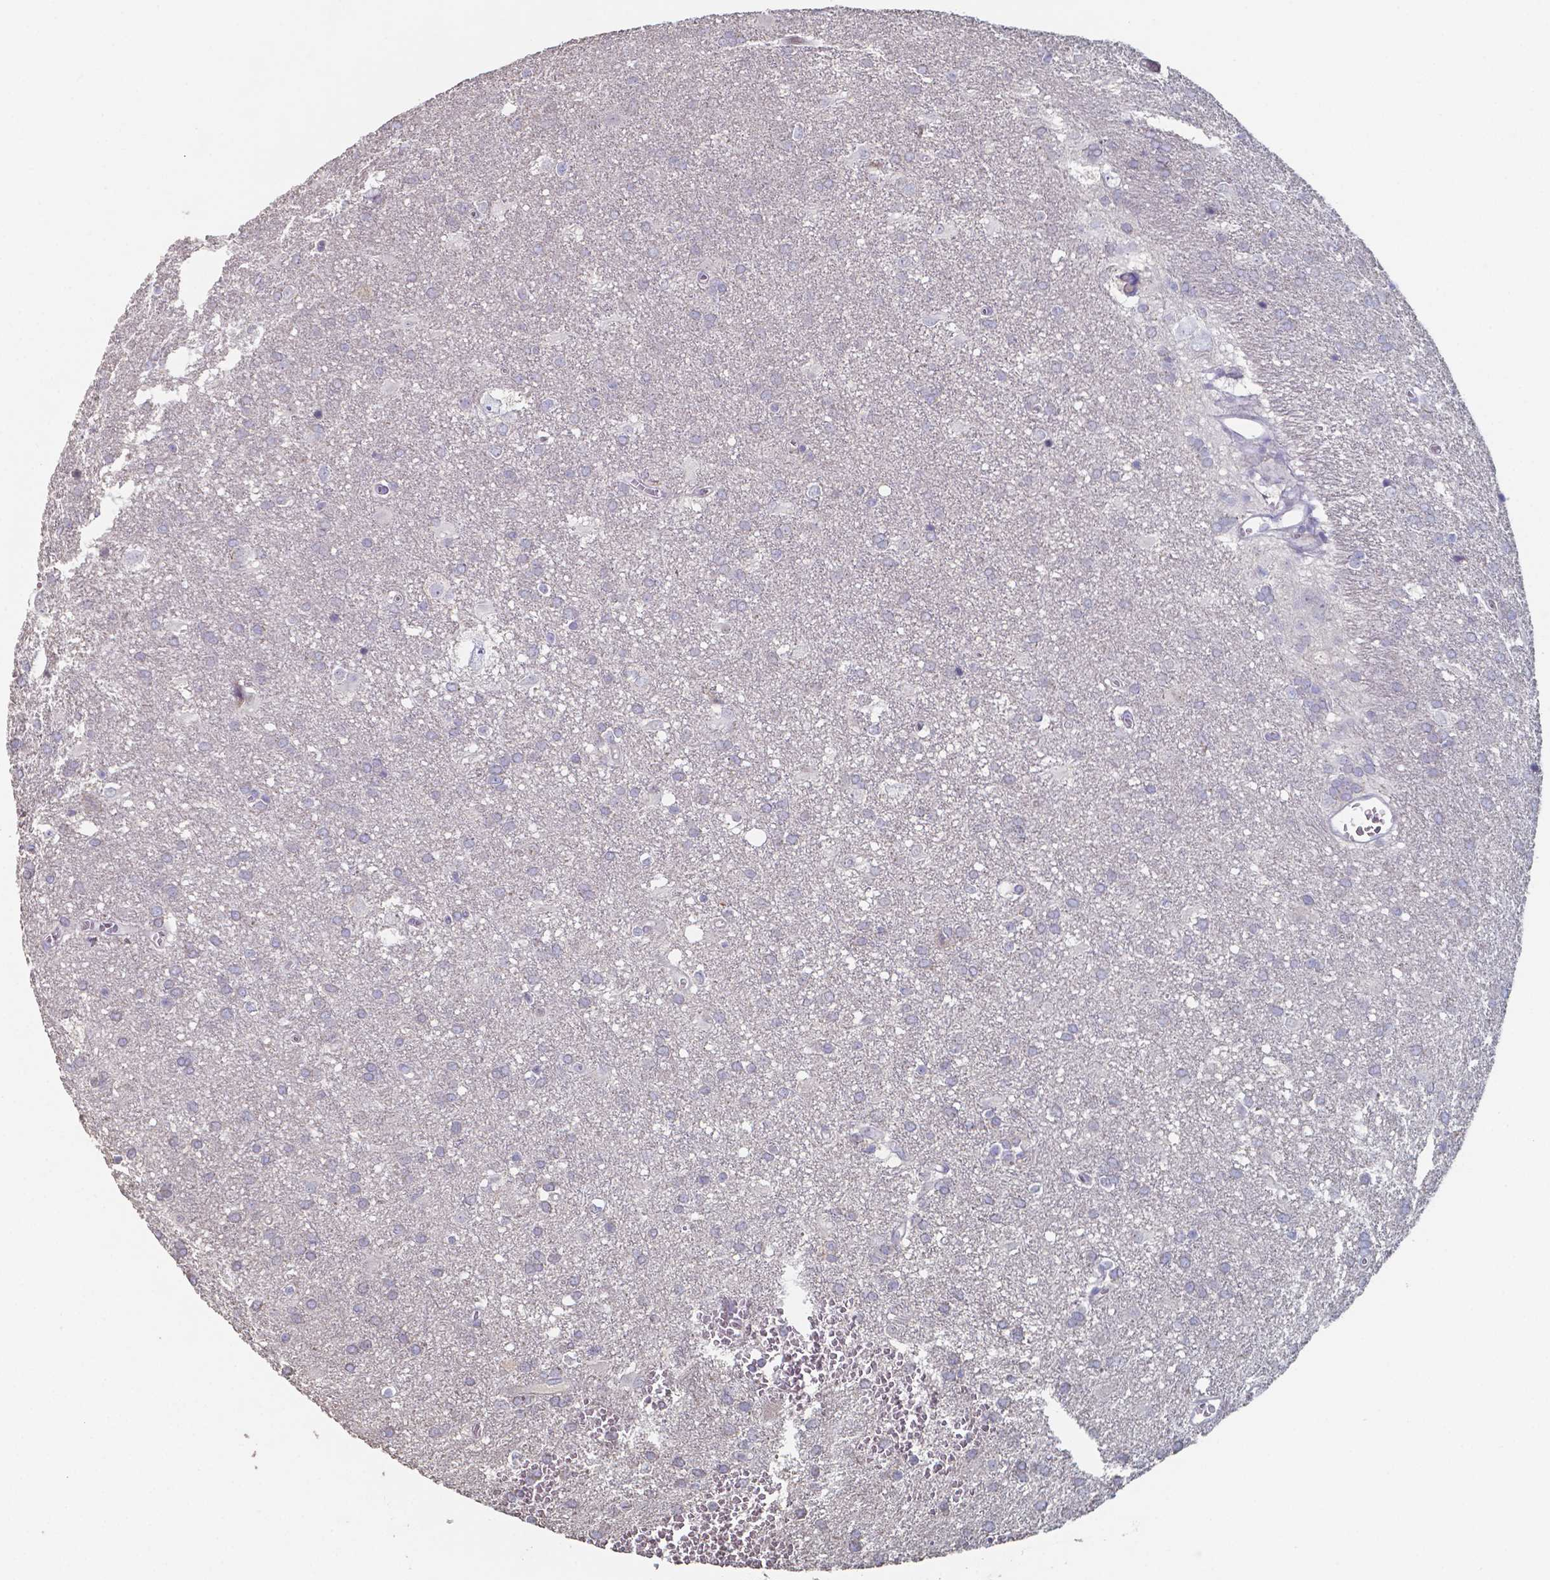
{"staining": {"intensity": "negative", "quantity": "none", "location": "none"}, "tissue": "glioma", "cell_type": "Tumor cells", "image_type": "cancer", "snomed": [{"axis": "morphology", "description": "Glioma, malignant, Low grade"}, {"axis": "topography", "description": "Brain"}], "caption": "Human malignant glioma (low-grade) stained for a protein using immunohistochemistry (IHC) demonstrates no positivity in tumor cells.", "gene": "FOXJ1", "patient": {"sex": "male", "age": 66}}